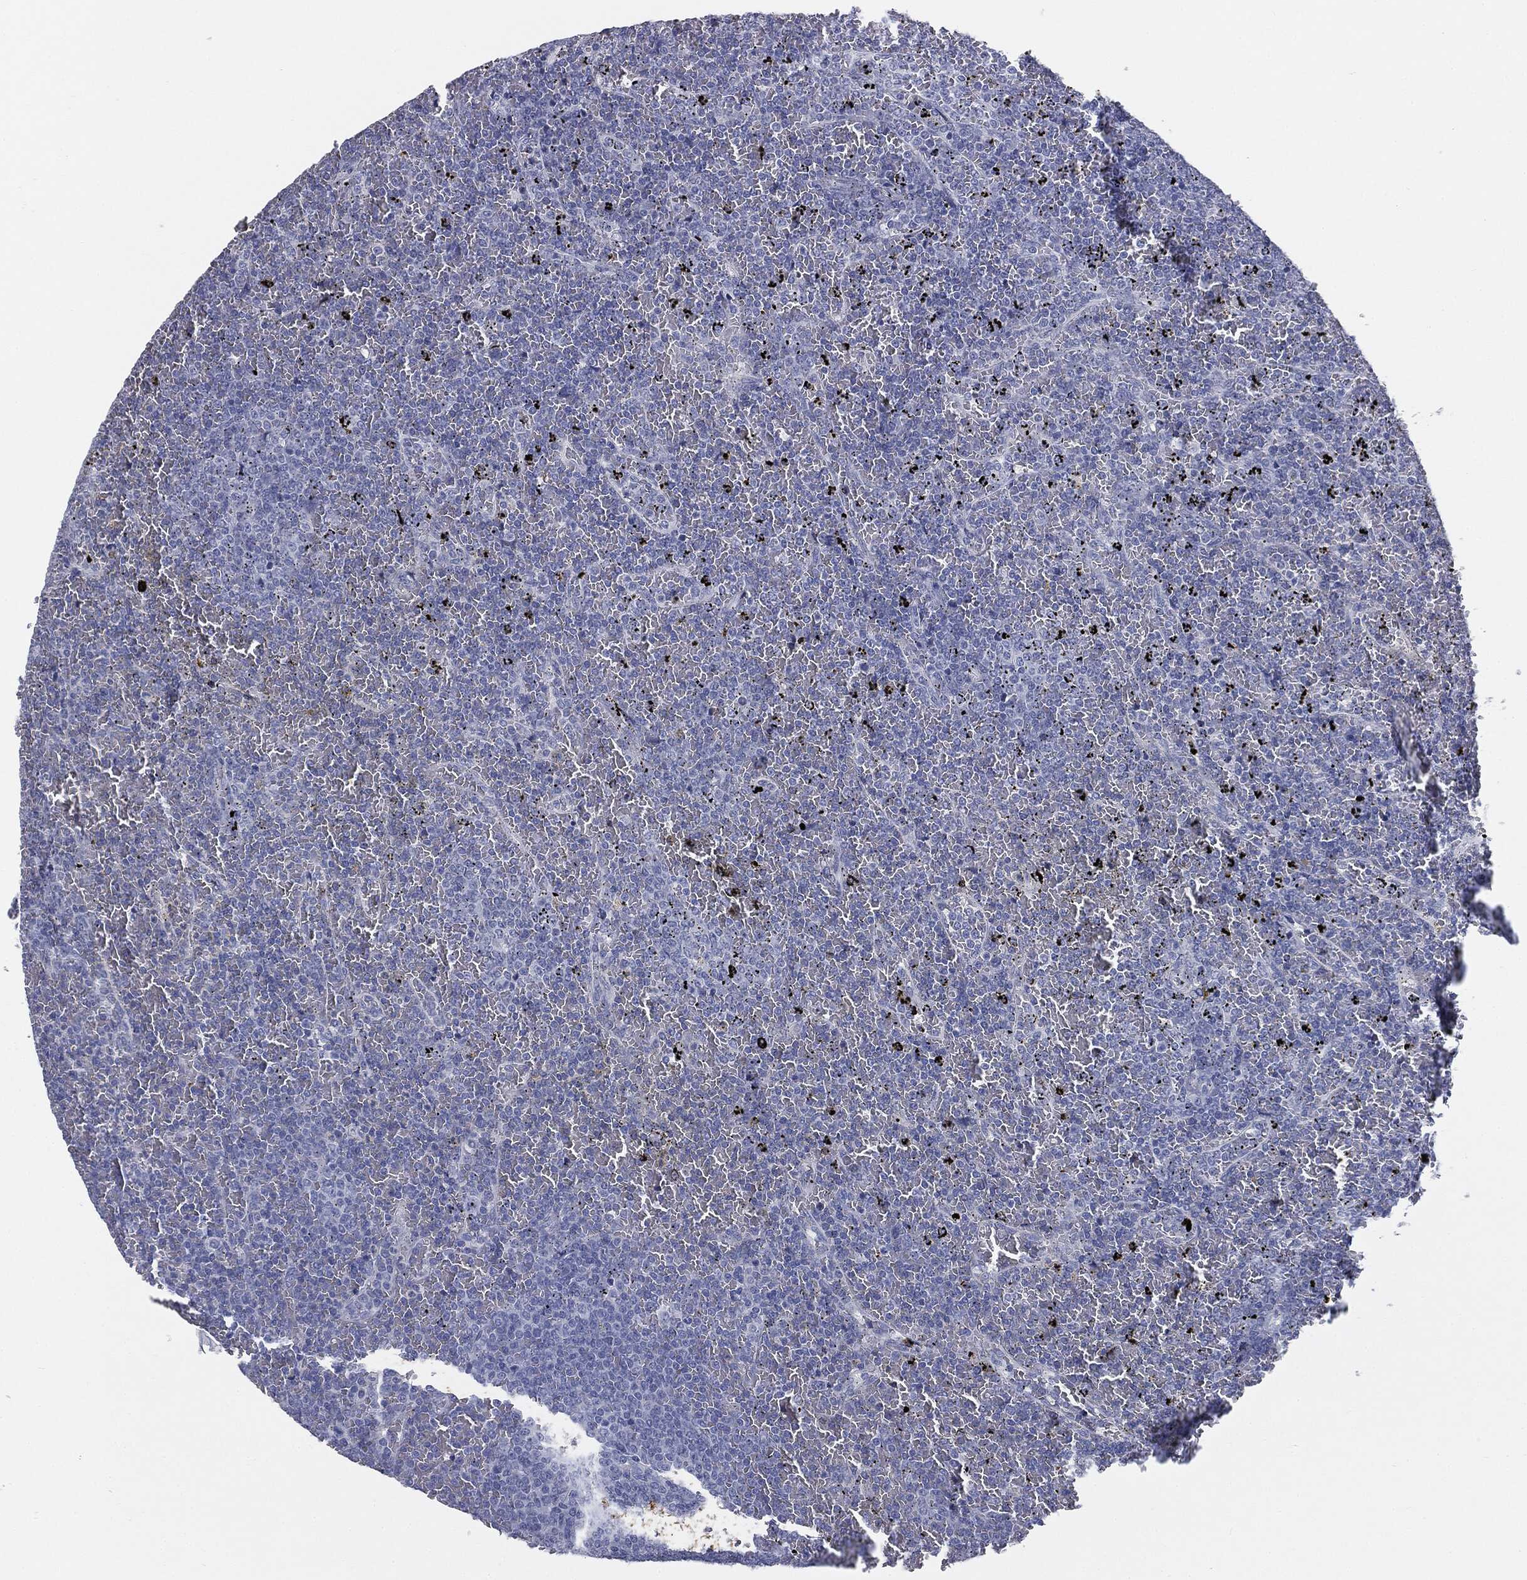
{"staining": {"intensity": "negative", "quantity": "none", "location": "none"}, "tissue": "lymphoma", "cell_type": "Tumor cells", "image_type": "cancer", "snomed": [{"axis": "morphology", "description": "Malignant lymphoma, non-Hodgkin's type, Low grade"}, {"axis": "topography", "description": "Spleen"}], "caption": "The histopathology image displays no significant positivity in tumor cells of malignant lymphoma, non-Hodgkin's type (low-grade).", "gene": "MUC5AC", "patient": {"sex": "female", "age": 77}}